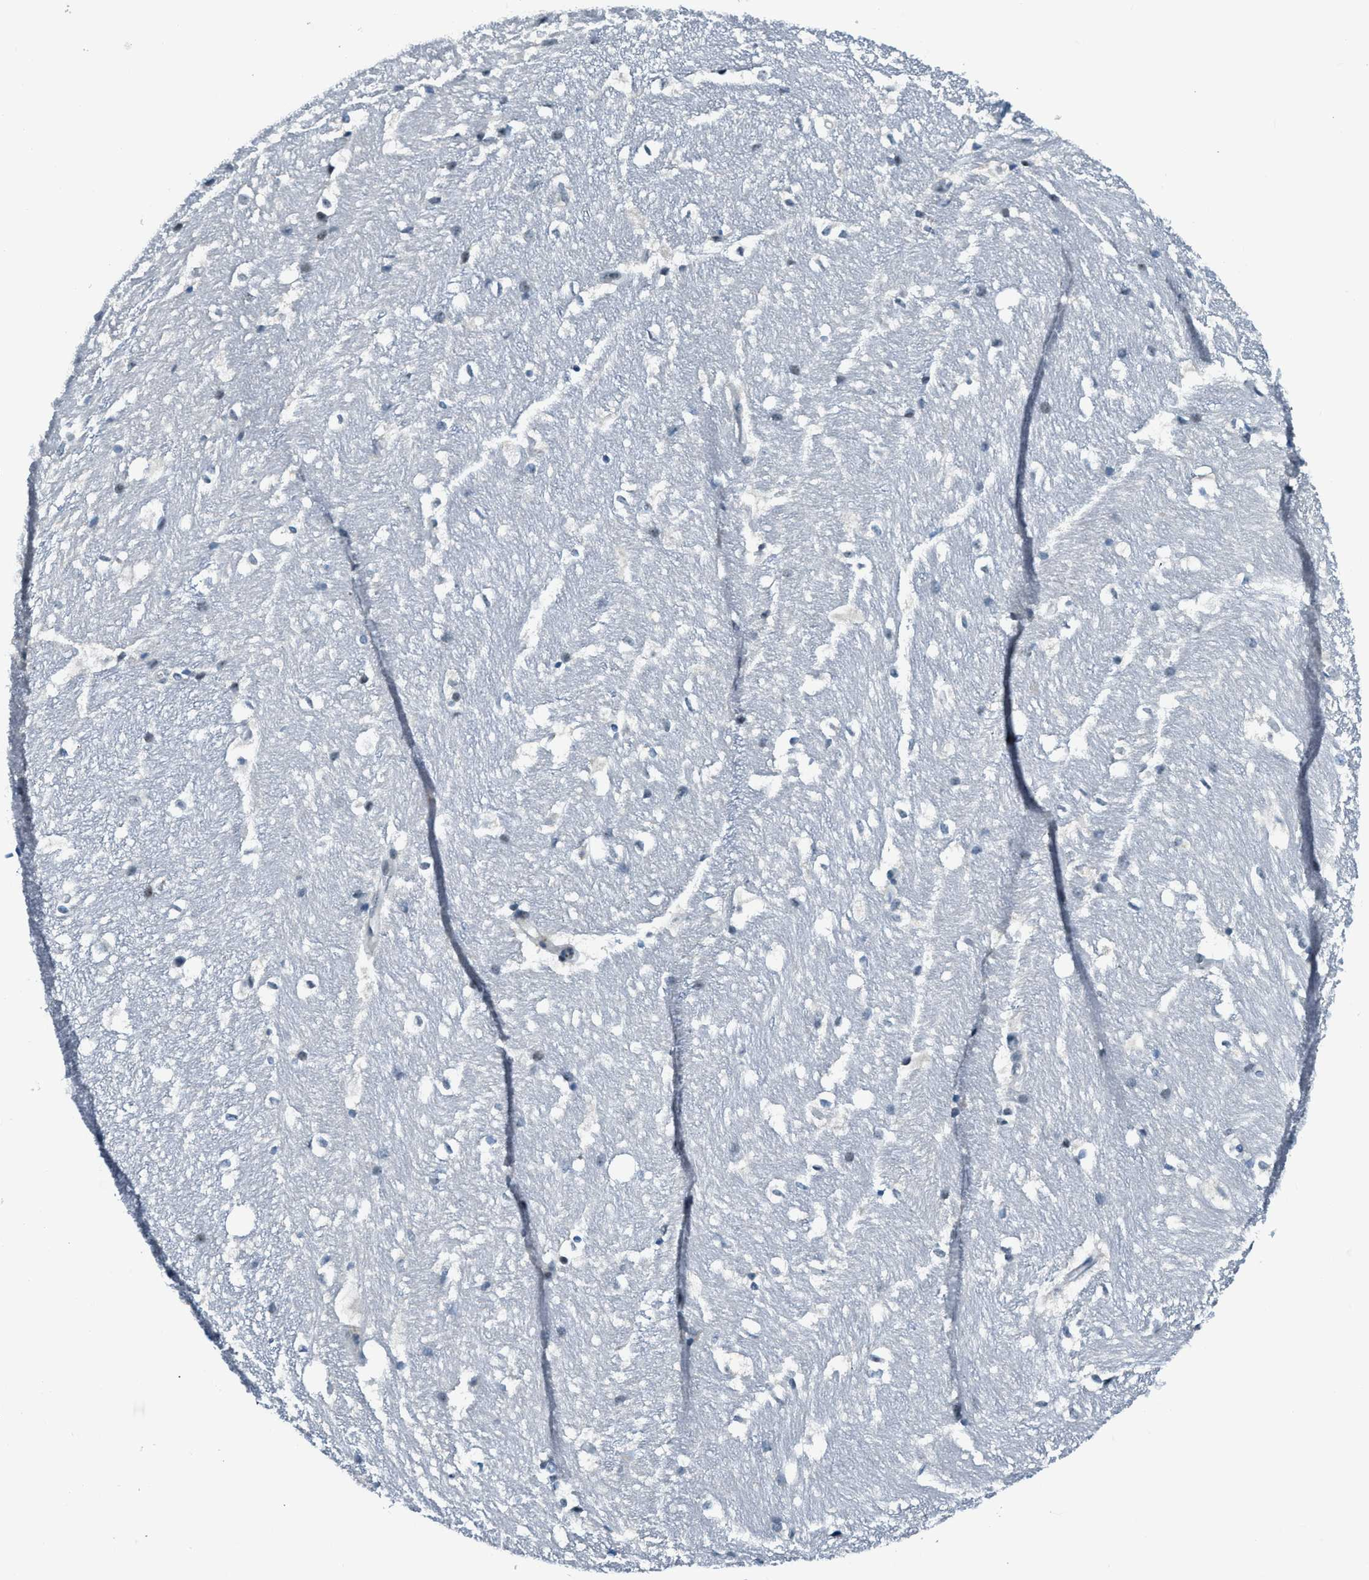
{"staining": {"intensity": "strong", "quantity": "25%-75%", "location": "nuclear"}, "tissue": "hippocampus", "cell_type": "Glial cells", "image_type": "normal", "snomed": [{"axis": "morphology", "description": "Normal tissue, NOS"}, {"axis": "topography", "description": "Hippocampus"}], "caption": "Glial cells demonstrate high levels of strong nuclear positivity in approximately 25%-75% of cells in normal human hippocampus. (Stains: DAB (3,3'-diaminobenzidine) in brown, nuclei in blue, Microscopy: brightfield microscopy at high magnification).", "gene": "RAD51B", "patient": {"sex": "female", "age": 19}}